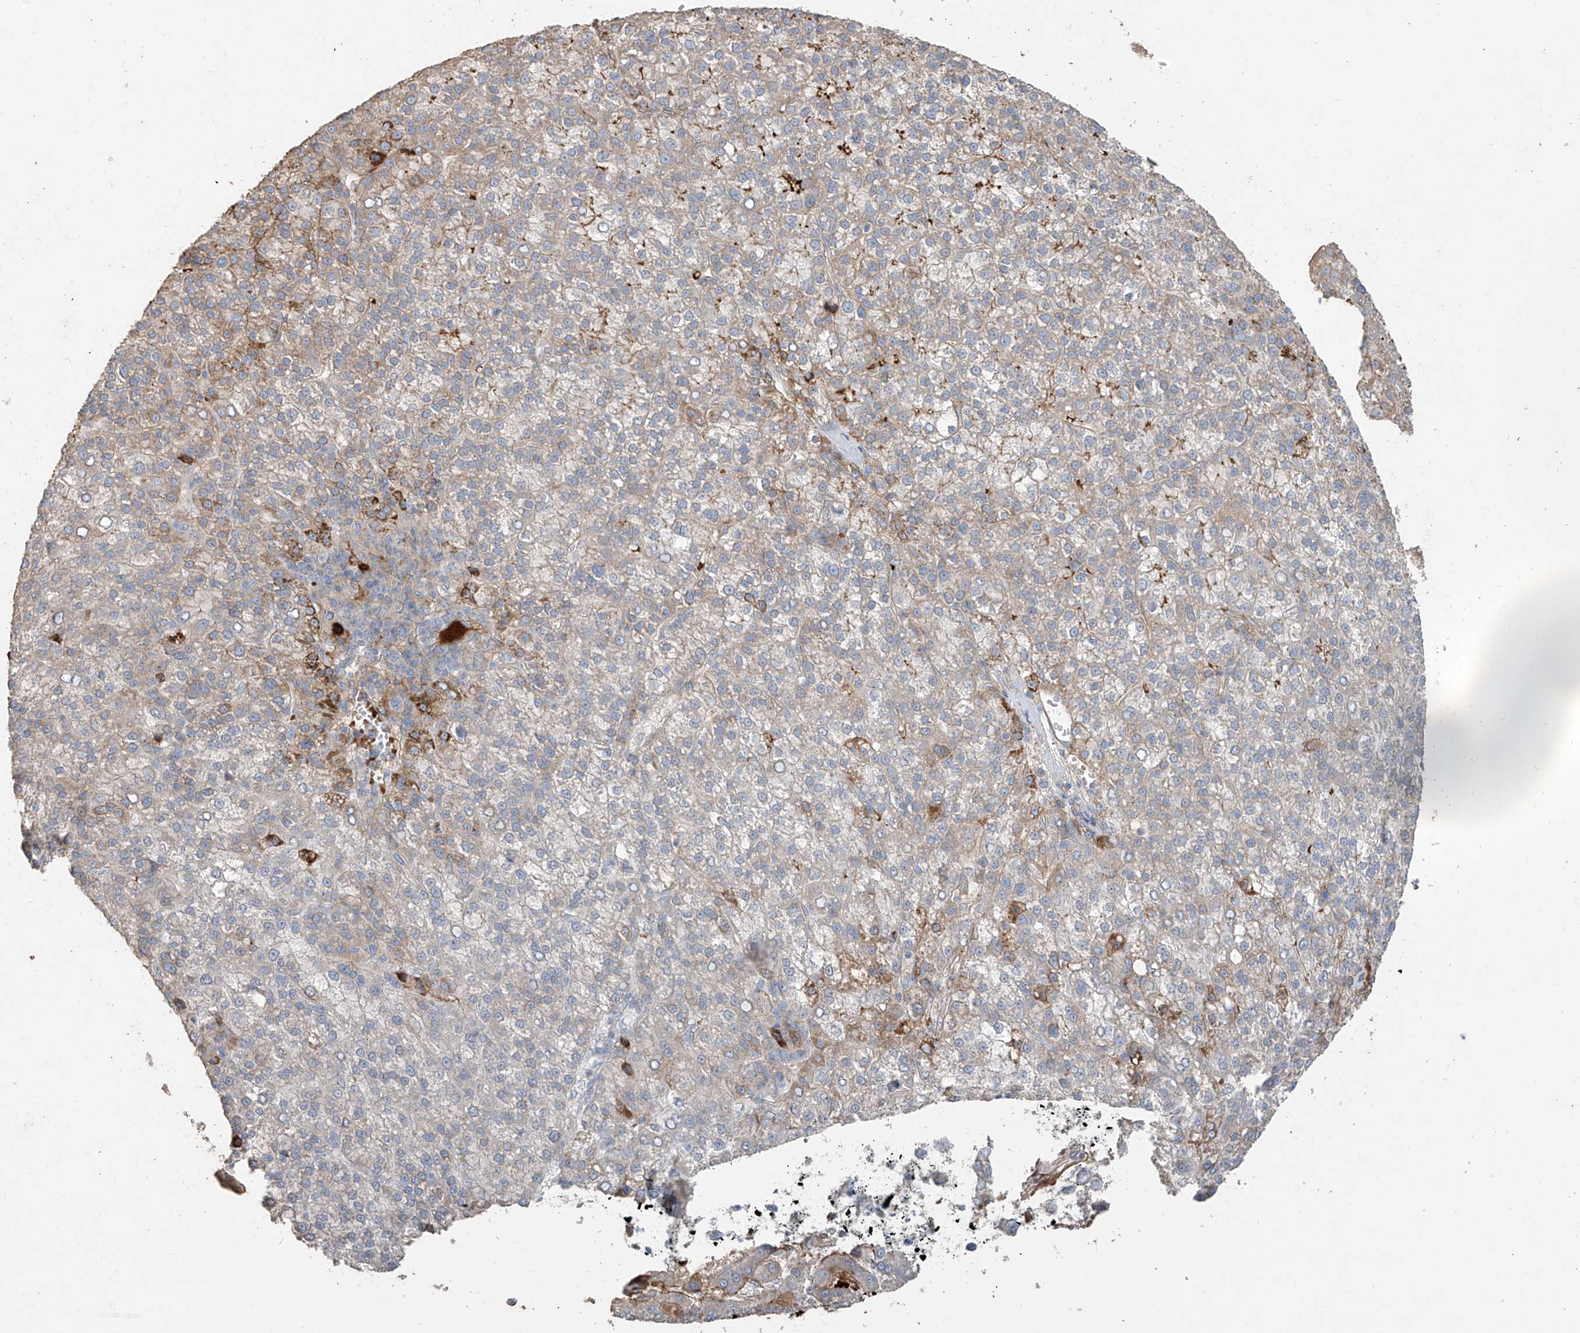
{"staining": {"intensity": "weak", "quantity": "<25%", "location": "cytoplasmic/membranous"}, "tissue": "liver cancer", "cell_type": "Tumor cells", "image_type": "cancer", "snomed": [{"axis": "morphology", "description": "Carcinoma, Hepatocellular, NOS"}, {"axis": "topography", "description": "Liver"}], "caption": "Hepatocellular carcinoma (liver) was stained to show a protein in brown. There is no significant expression in tumor cells.", "gene": "ABTB1", "patient": {"sex": "female", "age": 58}}